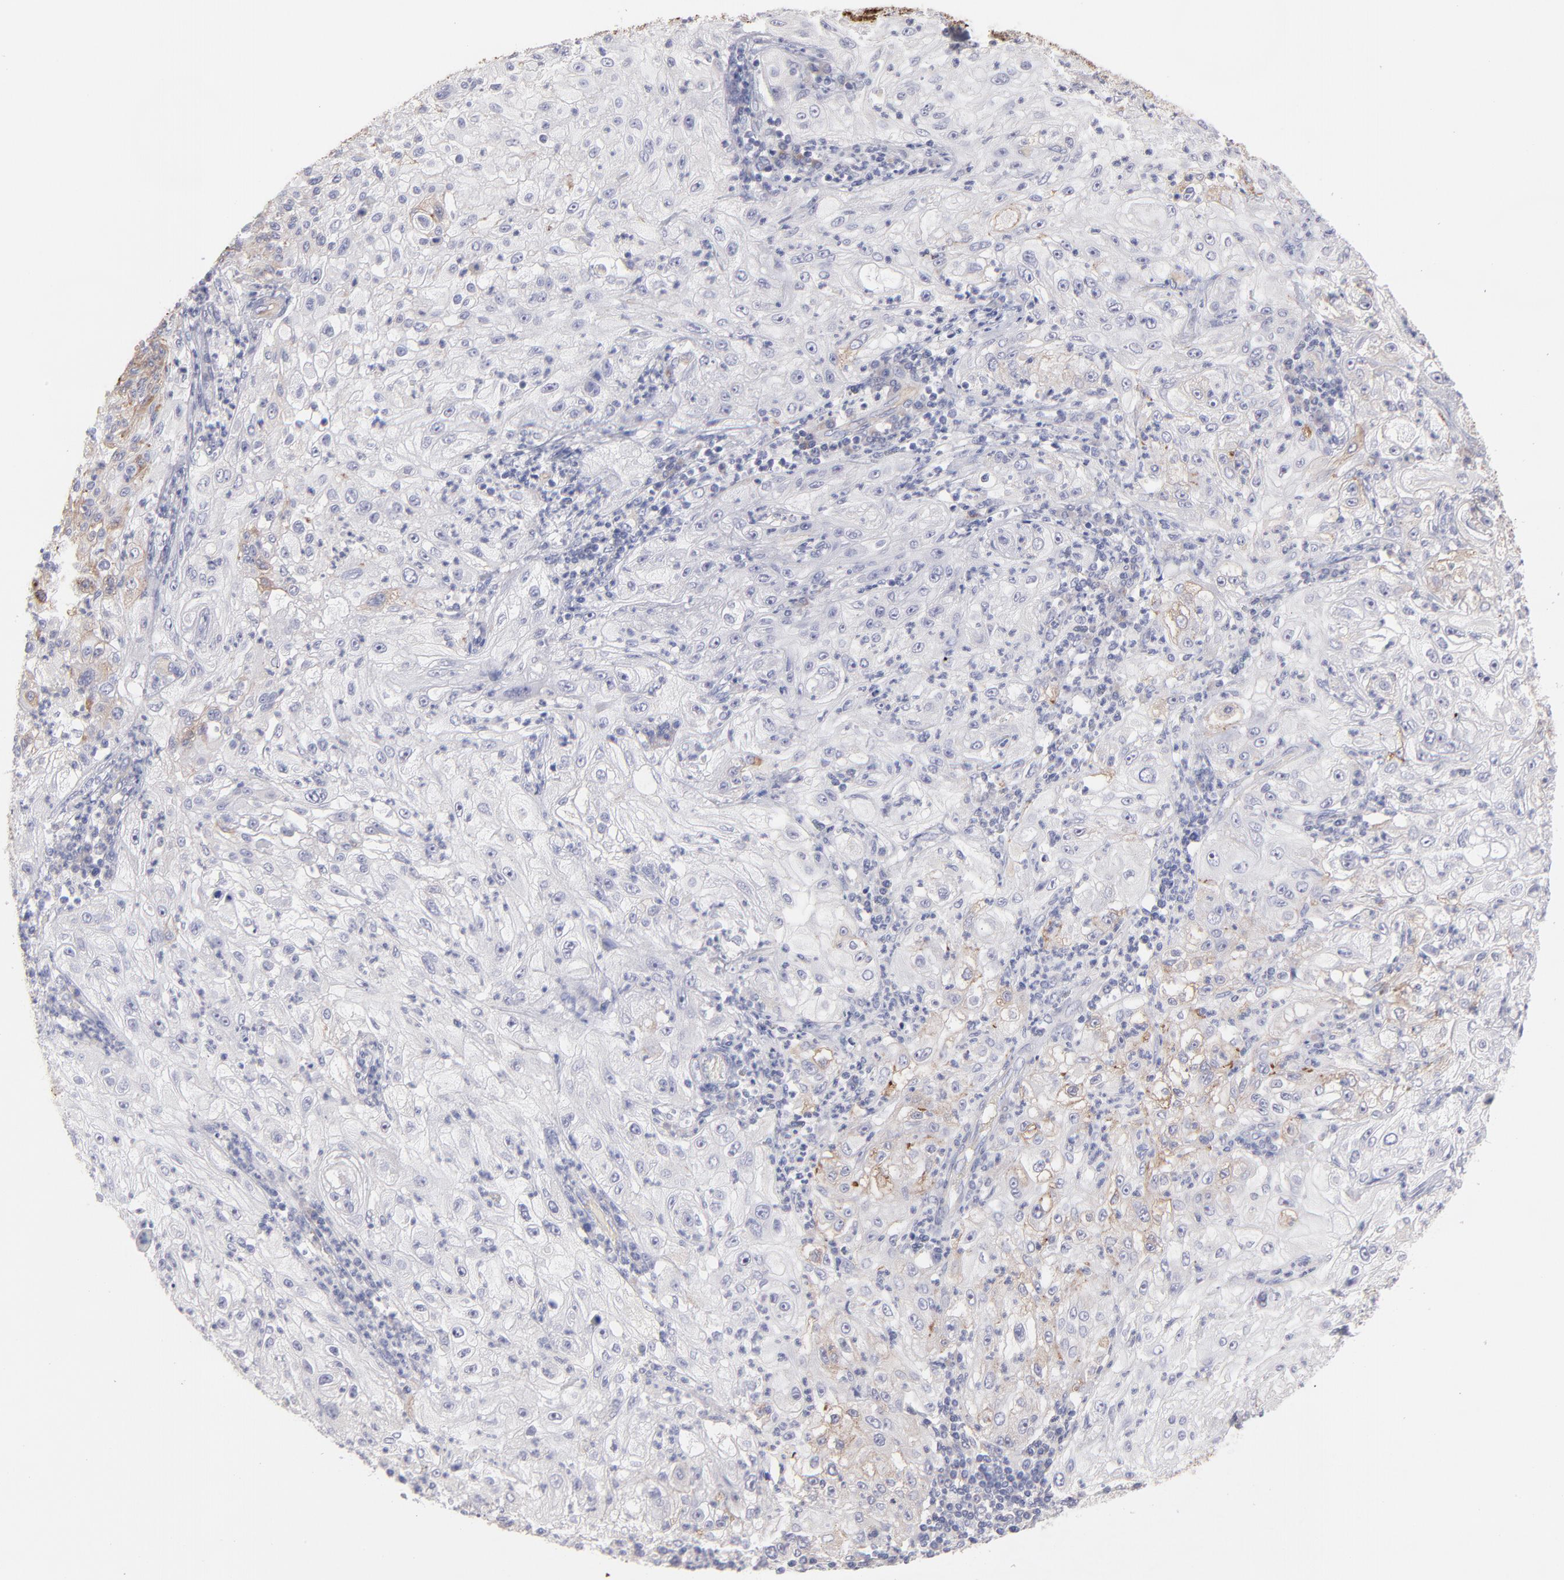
{"staining": {"intensity": "weak", "quantity": "<25%", "location": "cytoplasmic/membranous"}, "tissue": "lung cancer", "cell_type": "Tumor cells", "image_type": "cancer", "snomed": [{"axis": "morphology", "description": "Inflammation, NOS"}, {"axis": "morphology", "description": "Squamous cell carcinoma, NOS"}, {"axis": "topography", "description": "Lymph node"}, {"axis": "topography", "description": "Soft tissue"}, {"axis": "topography", "description": "Lung"}], "caption": "Protein analysis of lung cancer exhibits no significant expression in tumor cells. (DAB (3,3'-diaminobenzidine) IHC, high magnification).", "gene": "F13B", "patient": {"sex": "male", "age": 66}}